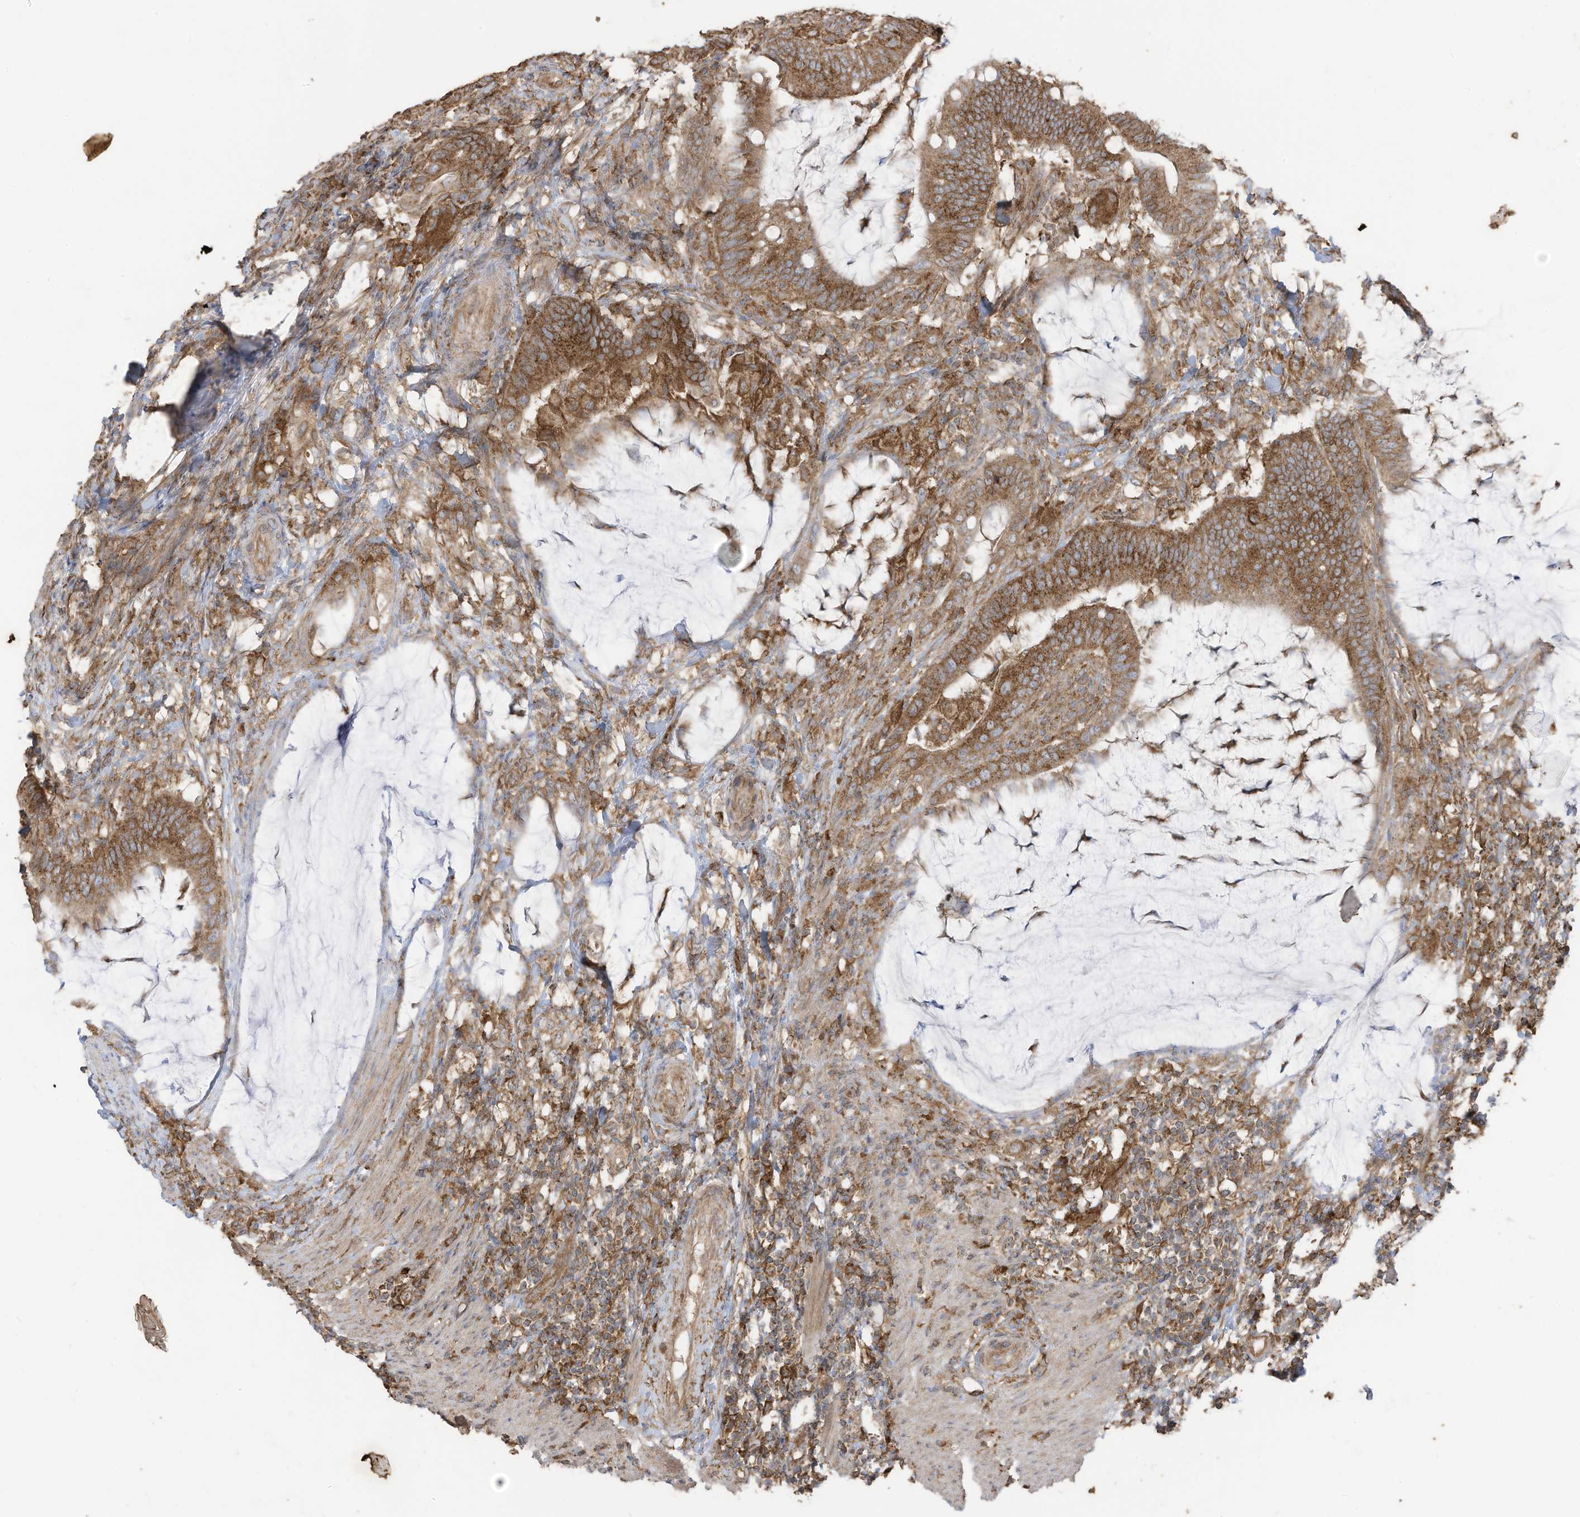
{"staining": {"intensity": "moderate", "quantity": ">75%", "location": "cytoplasmic/membranous"}, "tissue": "colorectal cancer", "cell_type": "Tumor cells", "image_type": "cancer", "snomed": [{"axis": "morphology", "description": "Adenocarcinoma, NOS"}, {"axis": "topography", "description": "Colon"}], "caption": "The image demonstrates a brown stain indicating the presence of a protein in the cytoplasmic/membranous of tumor cells in adenocarcinoma (colorectal).", "gene": "CGAS", "patient": {"sex": "female", "age": 66}}